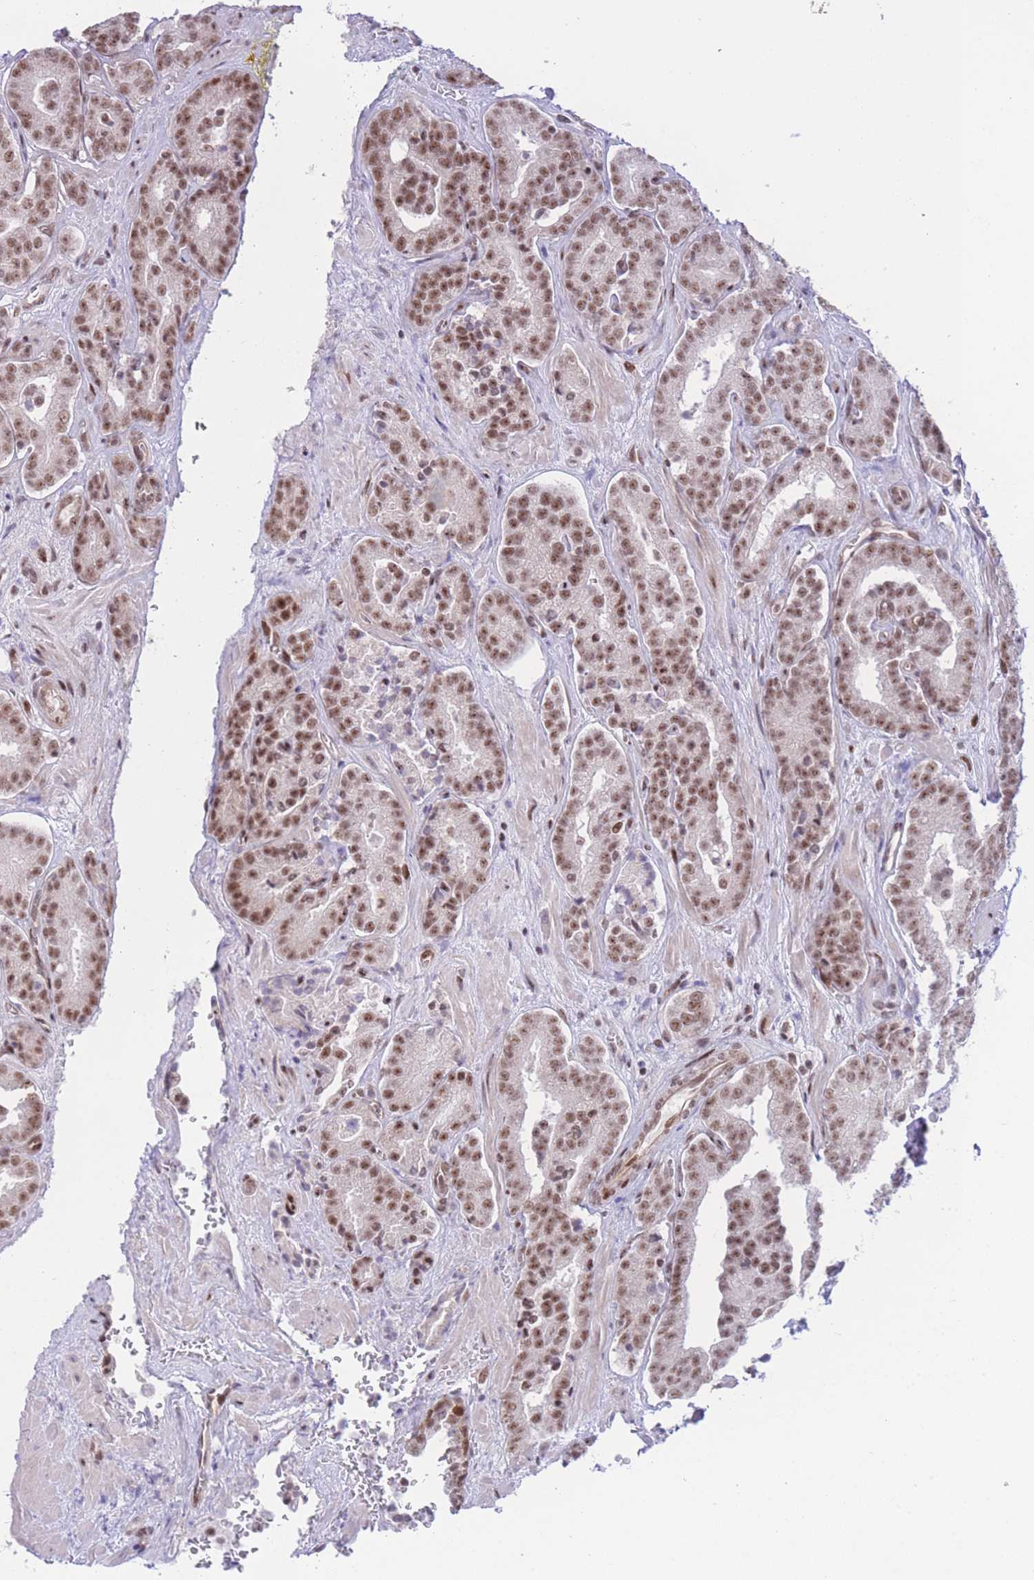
{"staining": {"intensity": "moderate", "quantity": ">75%", "location": "nuclear"}, "tissue": "prostate cancer", "cell_type": "Tumor cells", "image_type": "cancer", "snomed": [{"axis": "morphology", "description": "Adenocarcinoma, High grade"}, {"axis": "topography", "description": "Prostate"}], "caption": "Immunohistochemistry (IHC) of prostate cancer exhibits medium levels of moderate nuclear expression in approximately >75% of tumor cells. The staining is performed using DAB brown chromogen to label protein expression. The nuclei are counter-stained blue using hematoxylin.", "gene": "PCIF1", "patient": {"sex": "male", "age": 66}}